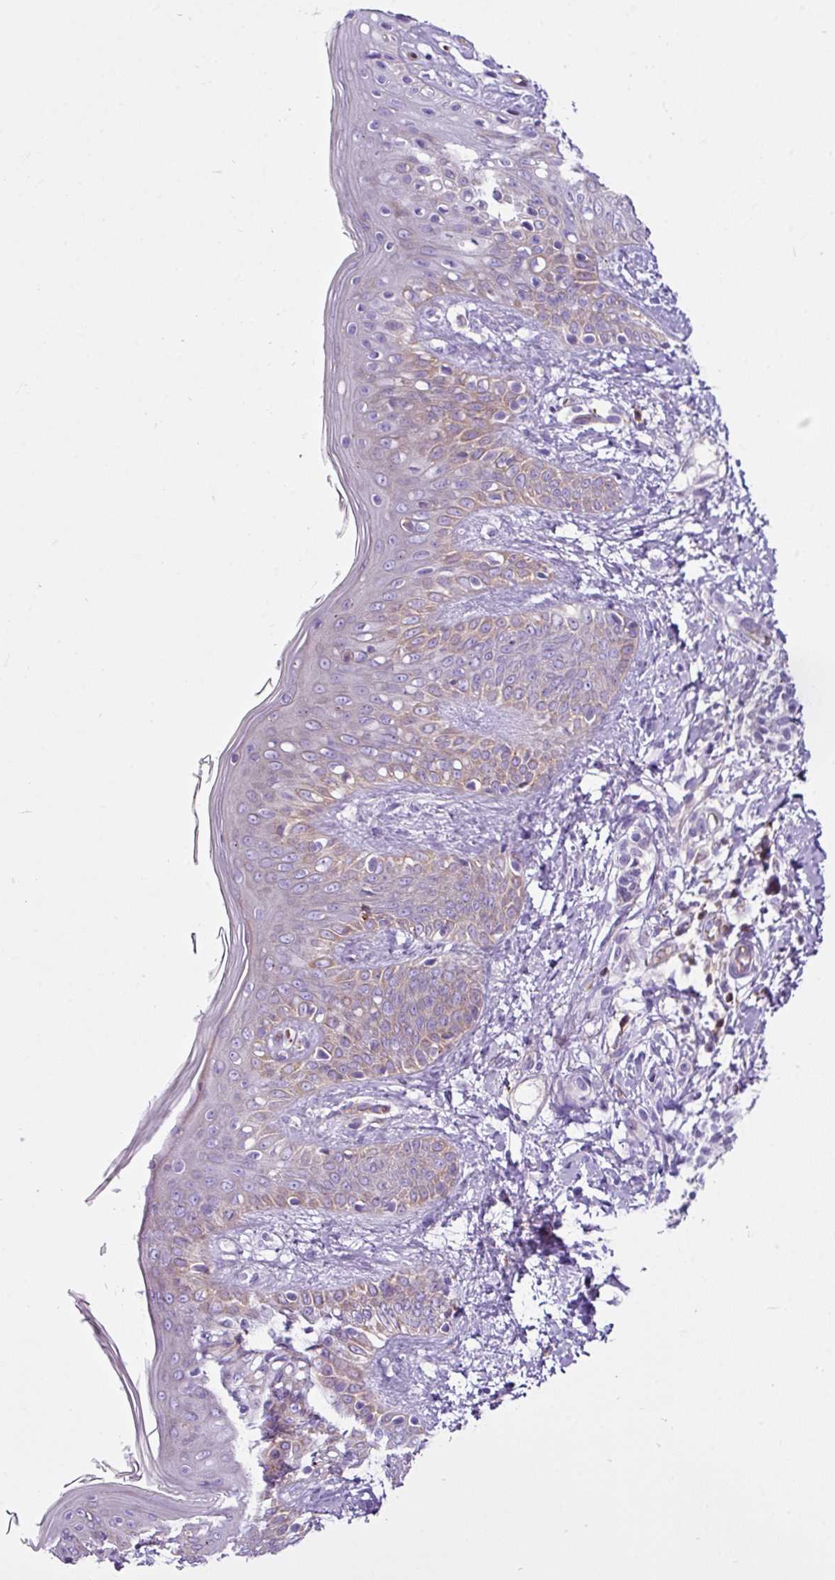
{"staining": {"intensity": "negative", "quantity": "none", "location": "none"}, "tissue": "skin", "cell_type": "Fibroblasts", "image_type": "normal", "snomed": [{"axis": "morphology", "description": "Normal tissue, NOS"}, {"axis": "topography", "description": "Skin"}], "caption": "Protein analysis of normal skin shows no significant expression in fibroblasts.", "gene": "EME2", "patient": {"sex": "male", "age": 16}}